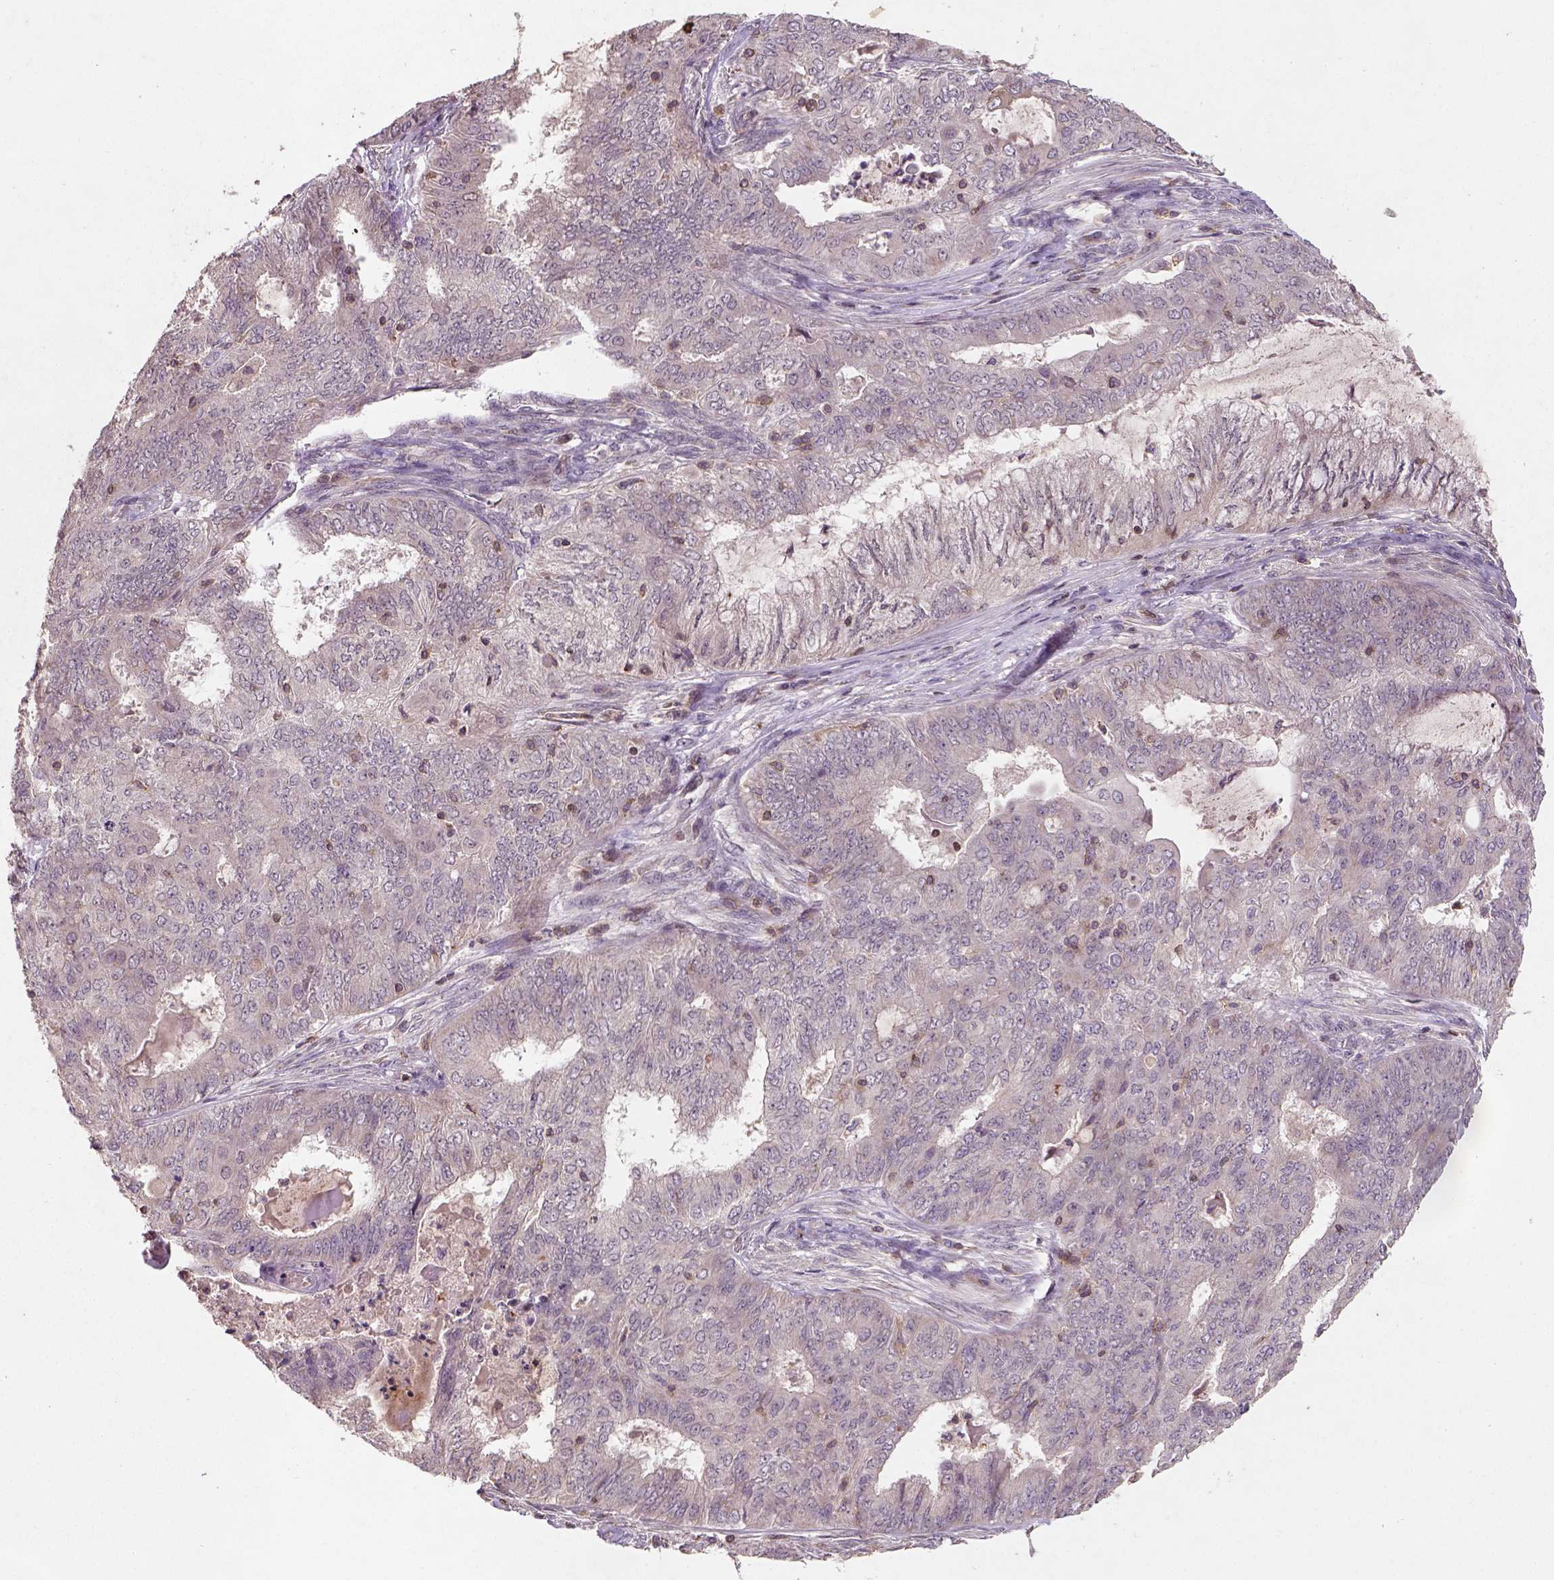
{"staining": {"intensity": "weak", "quantity": "<25%", "location": "cytoplasmic/membranous"}, "tissue": "endometrial cancer", "cell_type": "Tumor cells", "image_type": "cancer", "snomed": [{"axis": "morphology", "description": "Adenocarcinoma, NOS"}, {"axis": "topography", "description": "Endometrium"}], "caption": "Tumor cells show no significant protein staining in endometrial adenocarcinoma. (Immunohistochemistry, brightfield microscopy, high magnification).", "gene": "CAMKK1", "patient": {"sex": "female", "age": 62}}